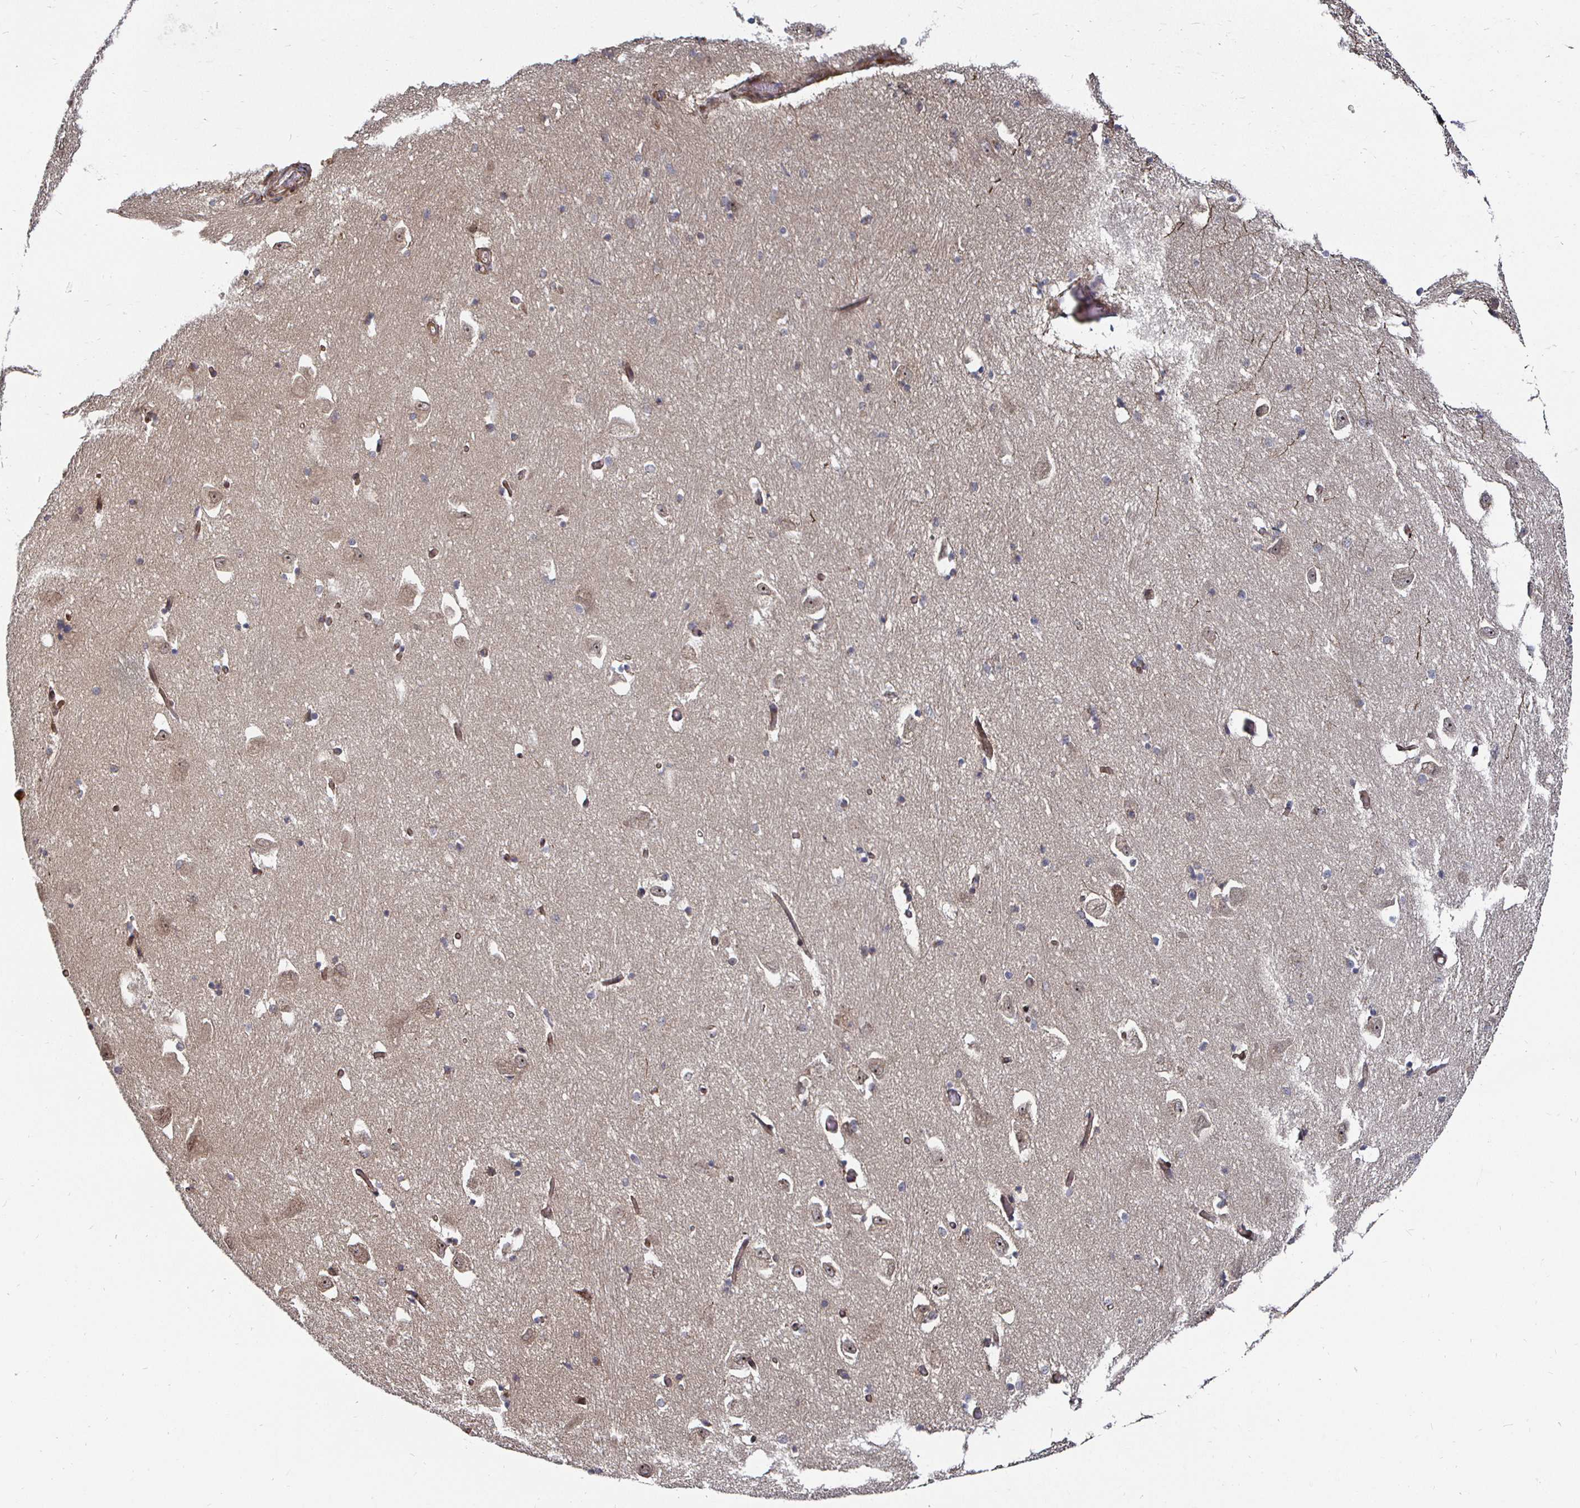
{"staining": {"intensity": "moderate", "quantity": "<25%", "location": "nuclear"}, "tissue": "caudate", "cell_type": "Glial cells", "image_type": "normal", "snomed": [{"axis": "morphology", "description": "Normal tissue, NOS"}, {"axis": "topography", "description": "Lateral ventricle wall"}, {"axis": "topography", "description": "Hippocampus"}], "caption": "Immunohistochemical staining of unremarkable caudate demonstrates low levels of moderate nuclear expression in approximately <25% of glial cells.", "gene": "TBKBP1", "patient": {"sex": "female", "age": 63}}